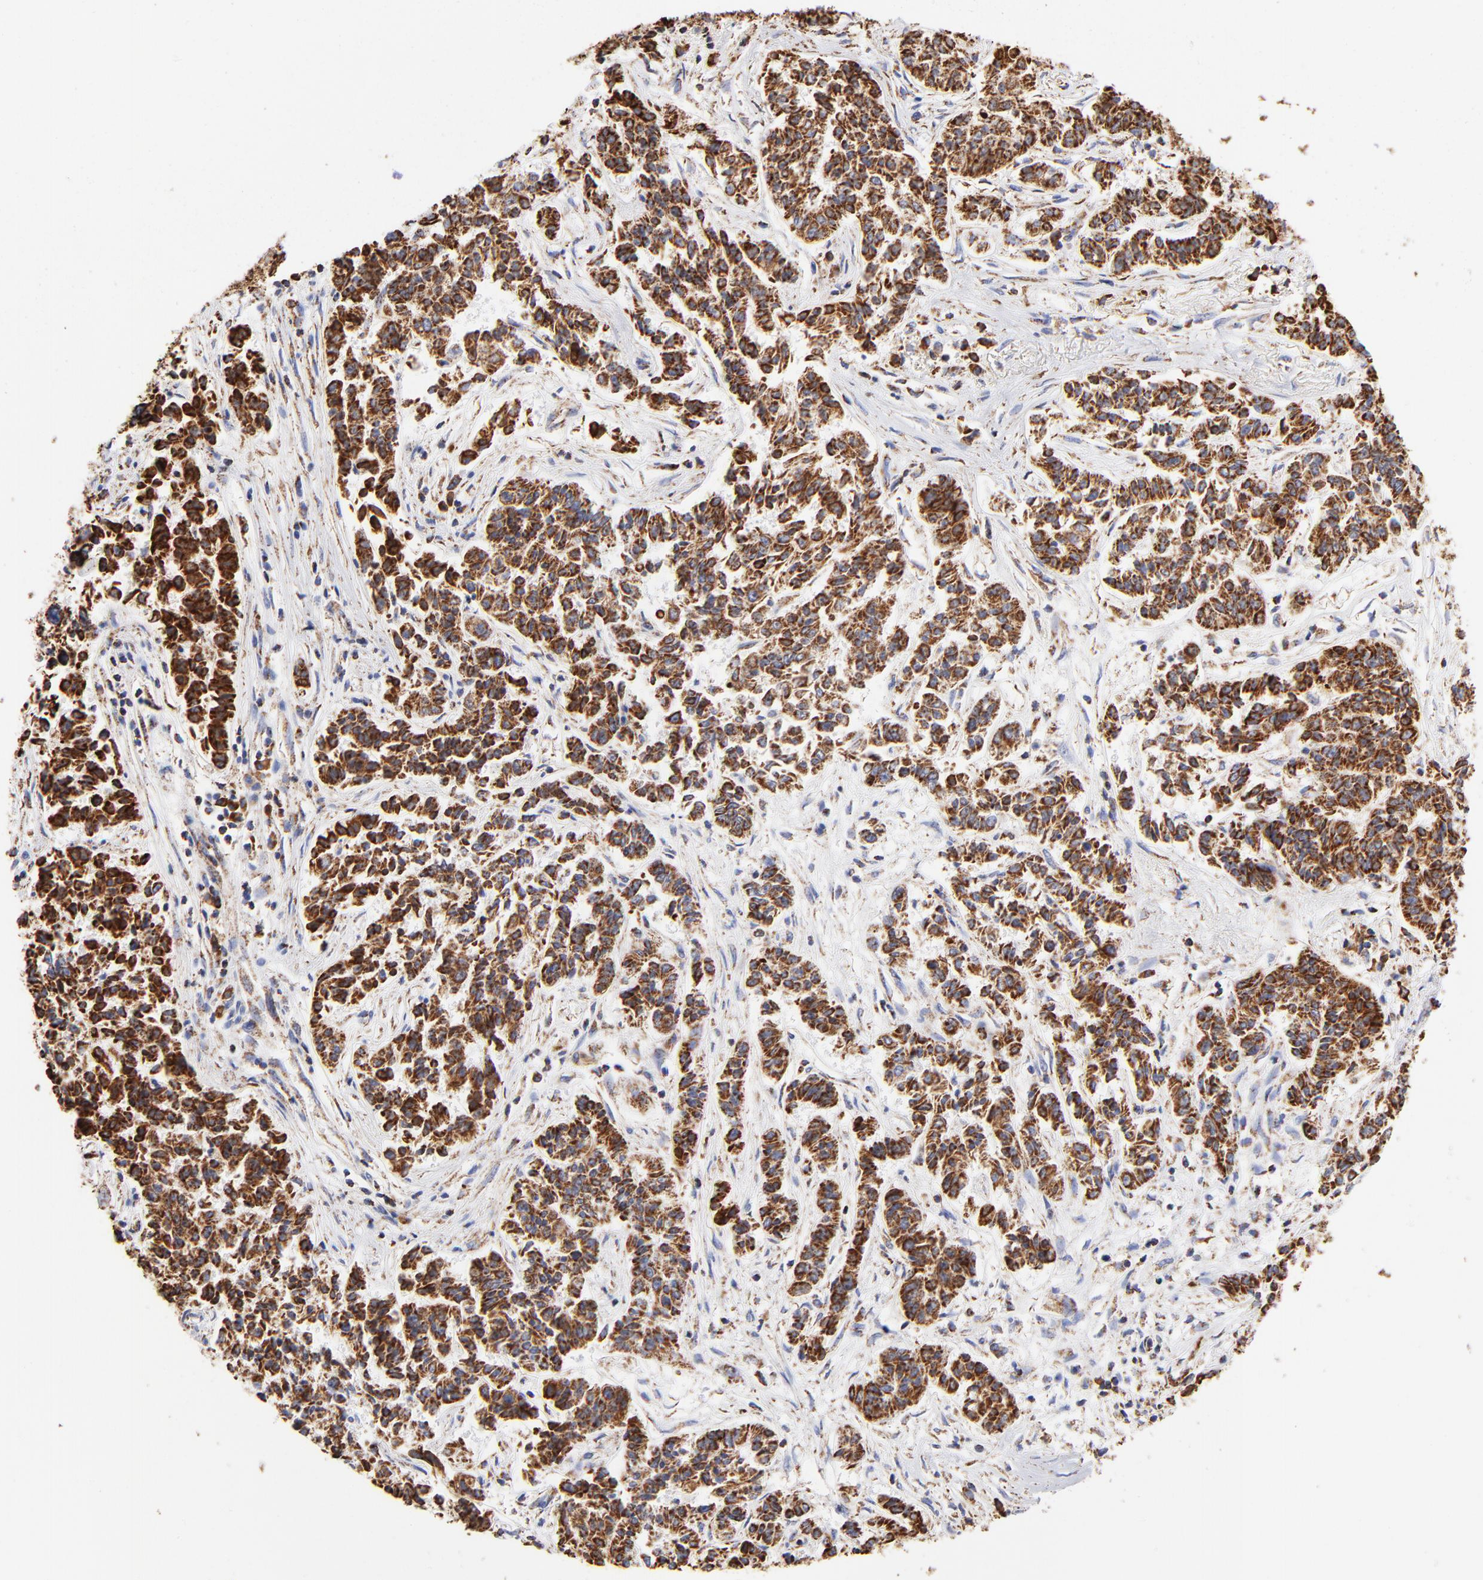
{"staining": {"intensity": "strong", "quantity": ">75%", "location": "cytoplasmic/membranous"}, "tissue": "lung cancer", "cell_type": "Tumor cells", "image_type": "cancer", "snomed": [{"axis": "morphology", "description": "Adenocarcinoma, NOS"}, {"axis": "topography", "description": "Lung"}], "caption": "Immunohistochemistry (IHC) staining of lung adenocarcinoma, which shows high levels of strong cytoplasmic/membranous positivity in approximately >75% of tumor cells indicating strong cytoplasmic/membranous protein positivity. The staining was performed using DAB (brown) for protein detection and nuclei were counterstained in hematoxylin (blue).", "gene": "PHB1", "patient": {"sex": "male", "age": 84}}